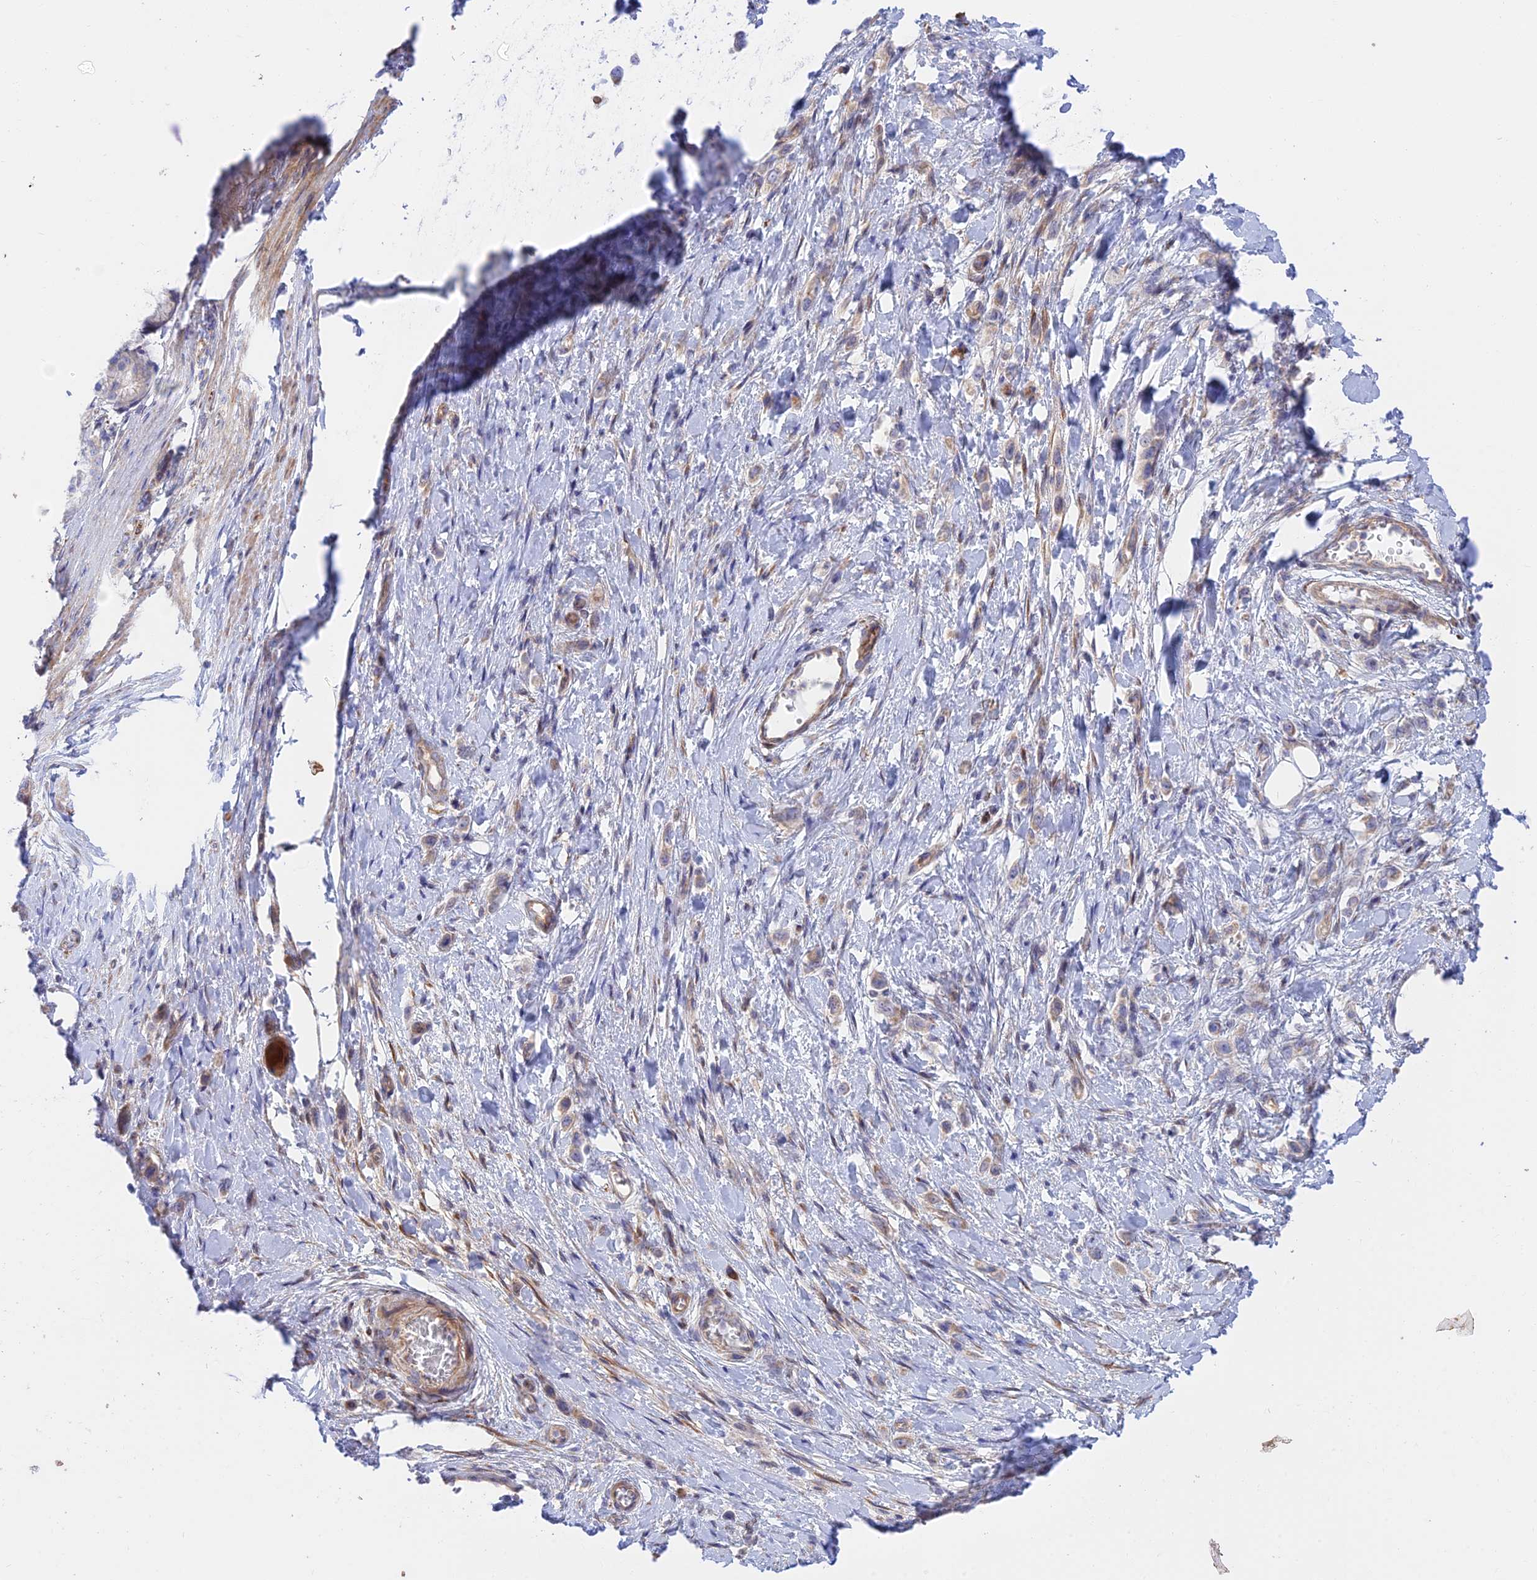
{"staining": {"intensity": "negative", "quantity": "none", "location": "none"}, "tissue": "stomach cancer", "cell_type": "Tumor cells", "image_type": "cancer", "snomed": [{"axis": "morphology", "description": "Adenocarcinoma, NOS"}, {"axis": "topography", "description": "Stomach"}], "caption": "Human stomach cancer stained for a protein using immunohistochemistry (IHC) shows no positivity in tumor cells.", "gene": "KCNAB1", "patient": {"sex": "female", "age": 65}}